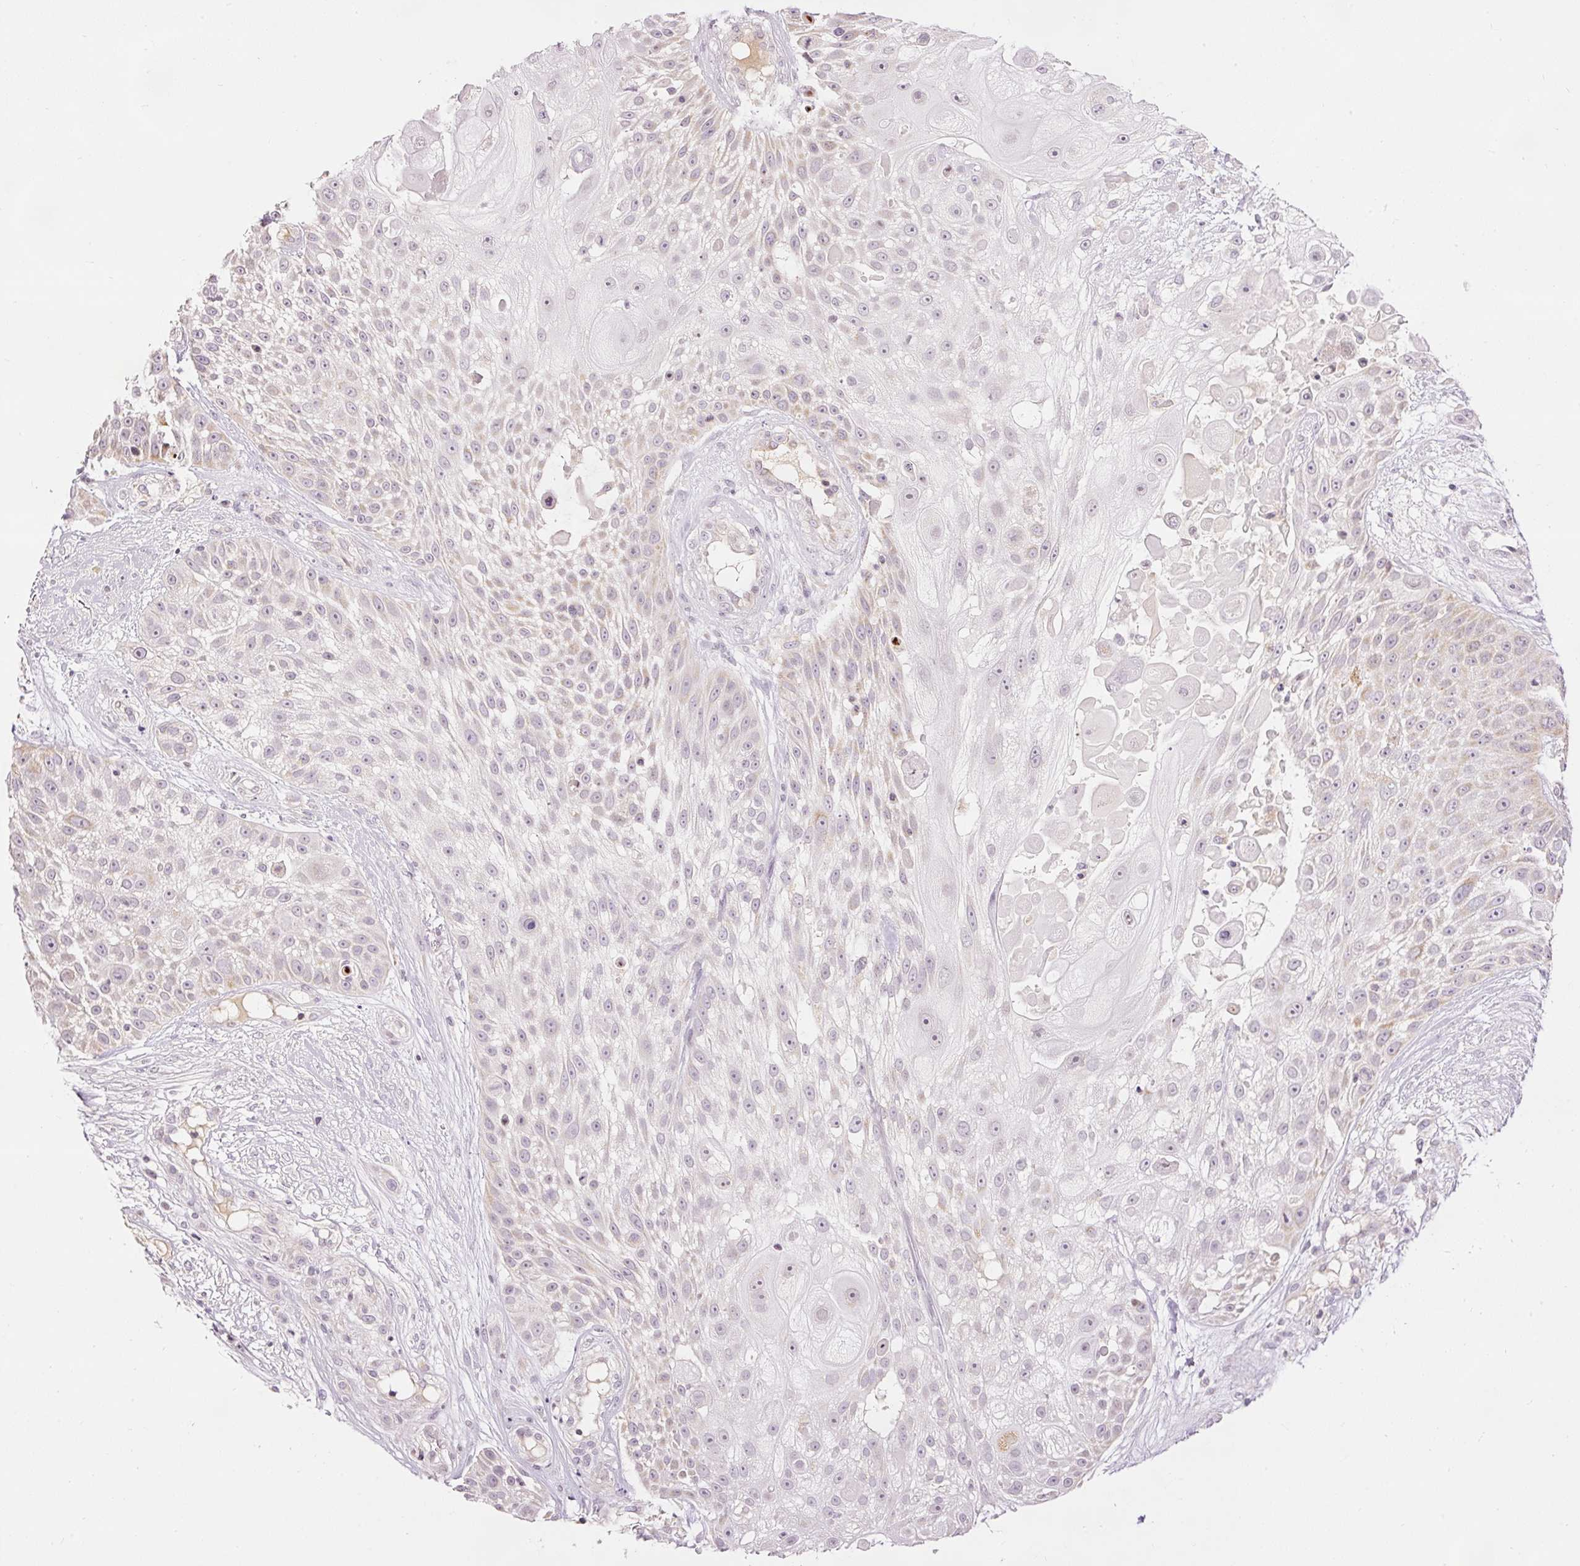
{"staining": {"intensity": "negative", "quantity": "none", "location": "none"}, "tissue": "skin cancer", "cell_type": "Tumor cells", "image_type": "cancer", "snomed": [{"axis": "morphology", "description": "Squamous cell carcinoma, NOS"}, {"axis": "topography", "description": "Skin"}], "caption": "Histopathology image shows no significant protein staining in tumor cells of squamous cell carcinoma (skin).", "gene": "ABHD11", "patient": {"sex": "female", "age": 86}}